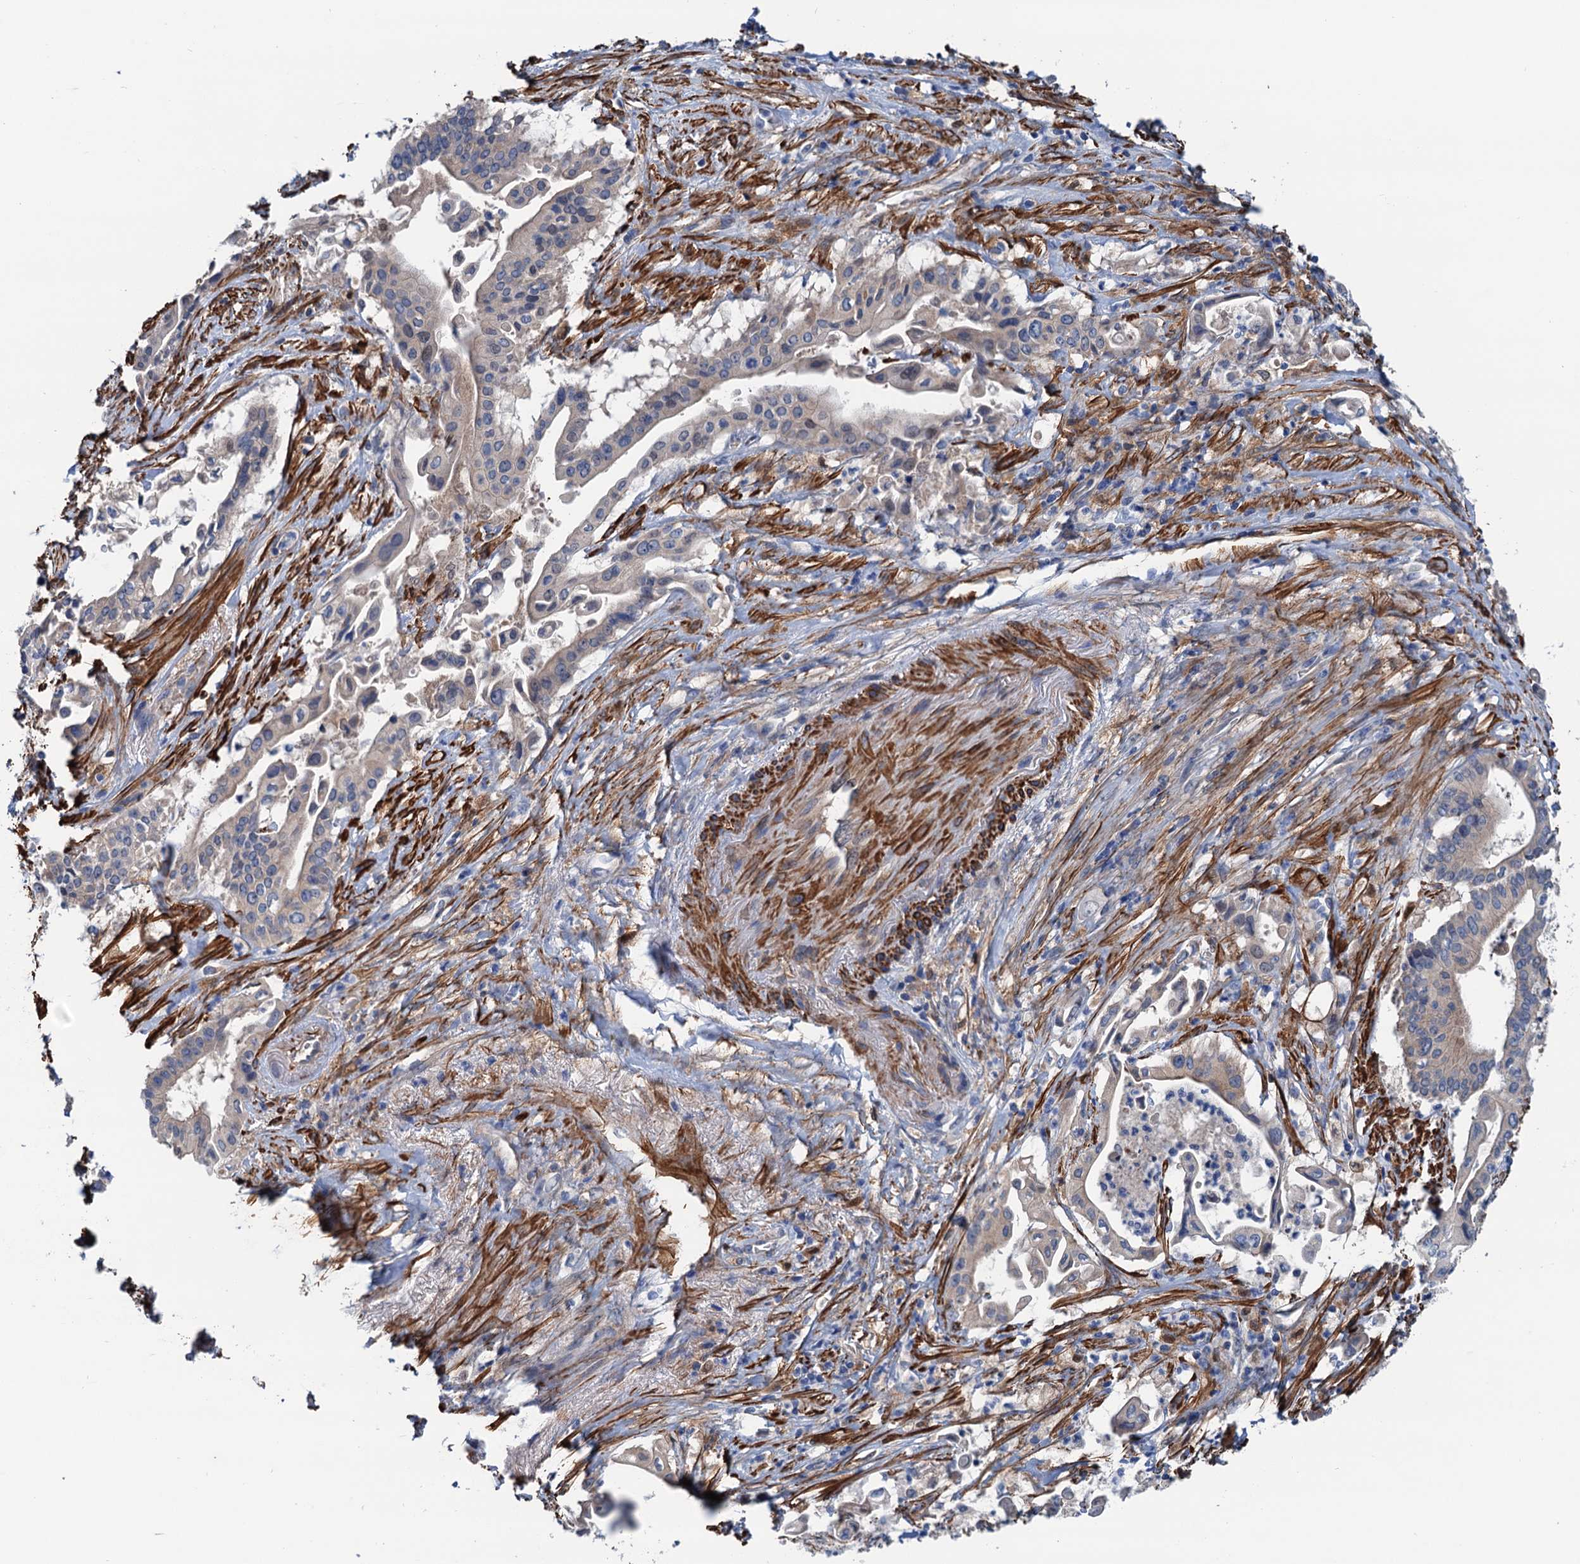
{"staining": {"intensity": "weak", "quantity": "<25%", "location": "cytoplasmic/membranous"}, "tissue": "pancreatic cancer", "cell_type": "Tumor cells", "image_type": "cancer", "snomed": [{"axis": "morphology", "description": "Adenocarcinoma, NOS"}, {"axis": "topography", "description": "Pancreas"}], "caption": "Tumor cells are negative for brown protein staining in adenocarcinoma (pancreatic).", "gene": "CSTPP1", "patient": {"sex": "female", "age": 77}}